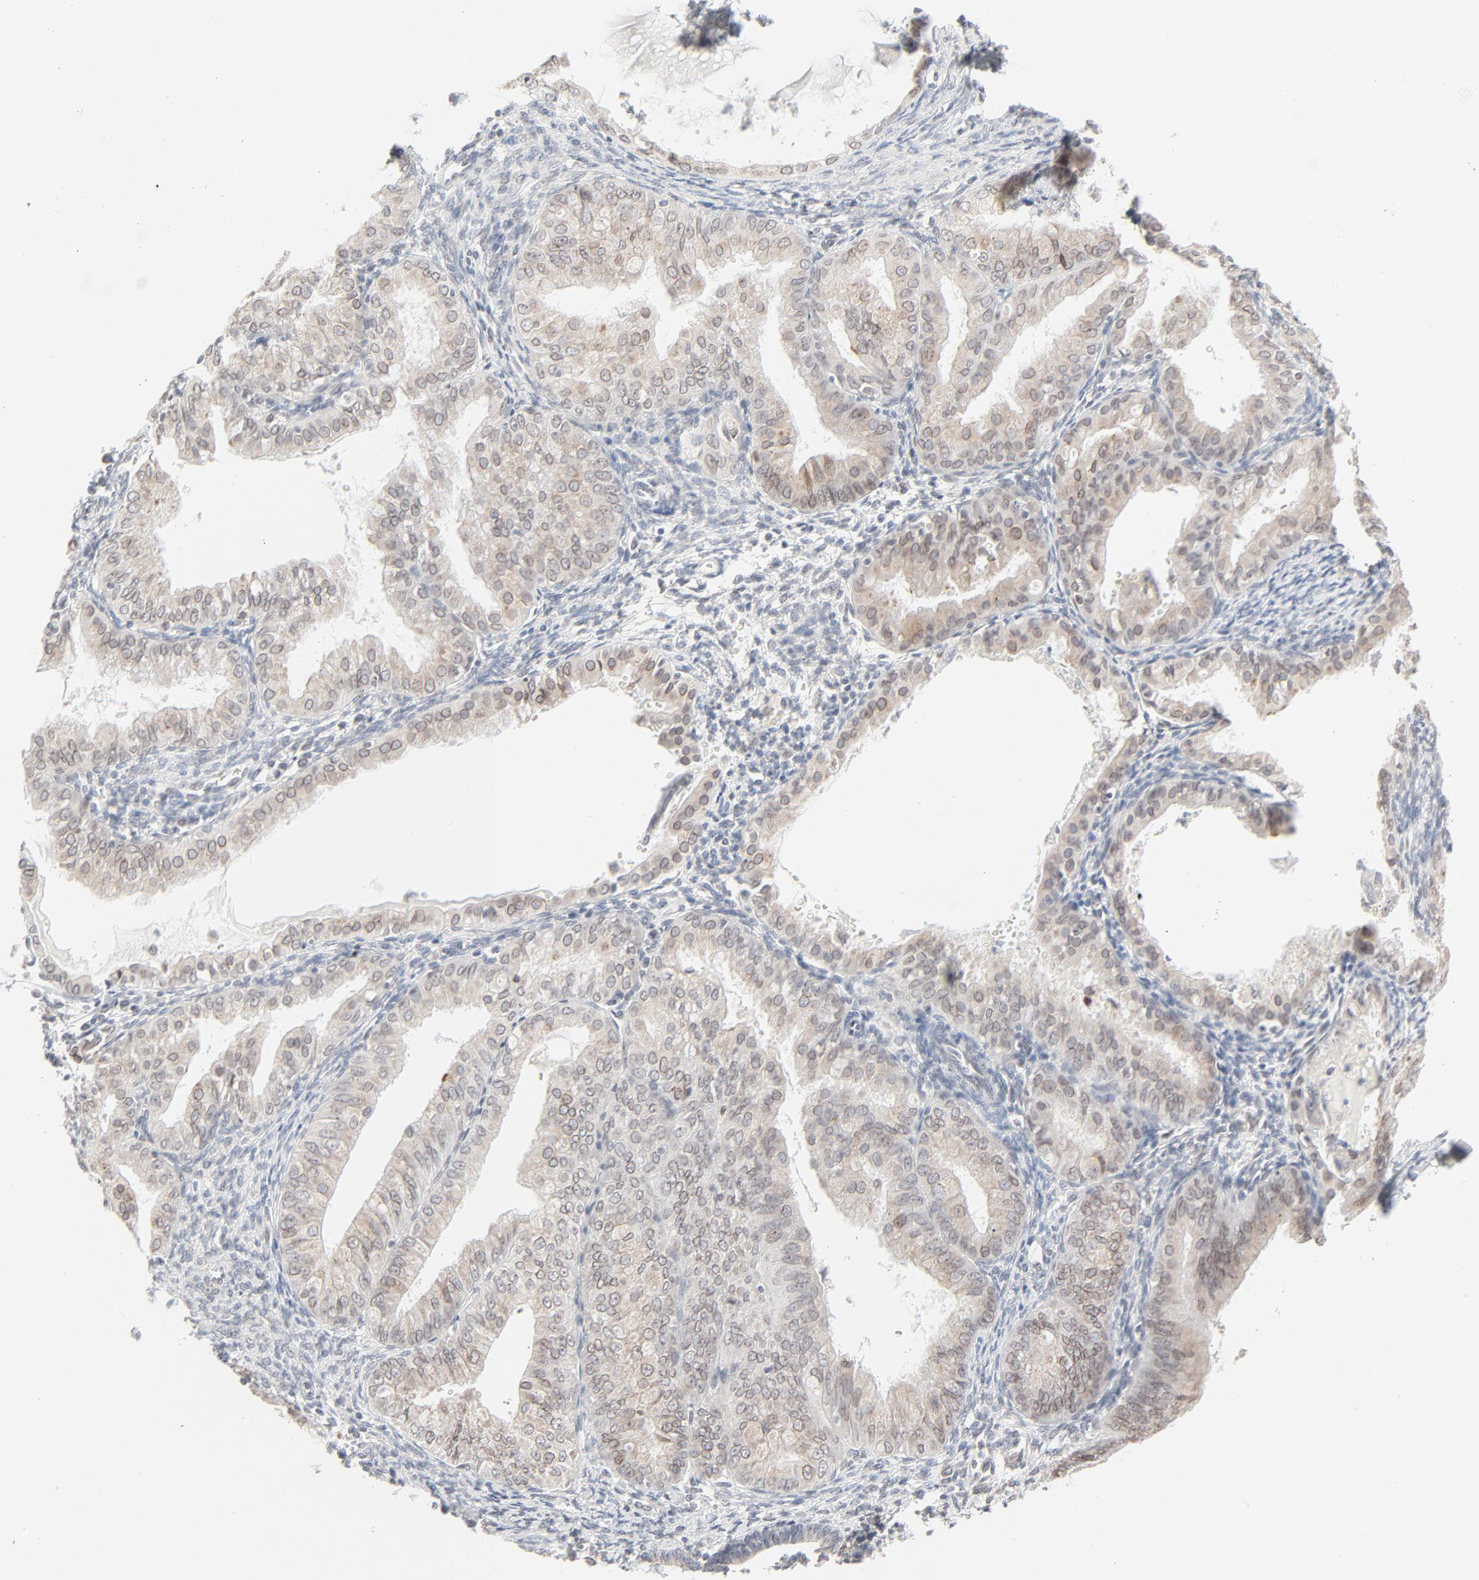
{"staining": {"intensity": "weak", "quantity": "25%-75%", "location": "cytoplasmic/membranous,nuclear"}, "tissue": "endometrial cancer", "cell_type": "Tumor cells", "image_type": "cancer", "snomed": [{"axis": "morphology", "description": "Adenocarcinoma, NOS"}, {"axis": "topography", "description": "Endometrium"}], "caption": "IHC histopathology image of neoplastic tissue: human endometrial cancer (adenocarcinoma) stained using IHC reveals low levels of weak protein expression localized specifically in the cytoplasmic/membranous and nuclear of tumor cells, appearing as a cytoplasmic/membranous and nuclear brown color.", "gene": "MAD1L1", "patient": {"sex": "female", "age": 76}}